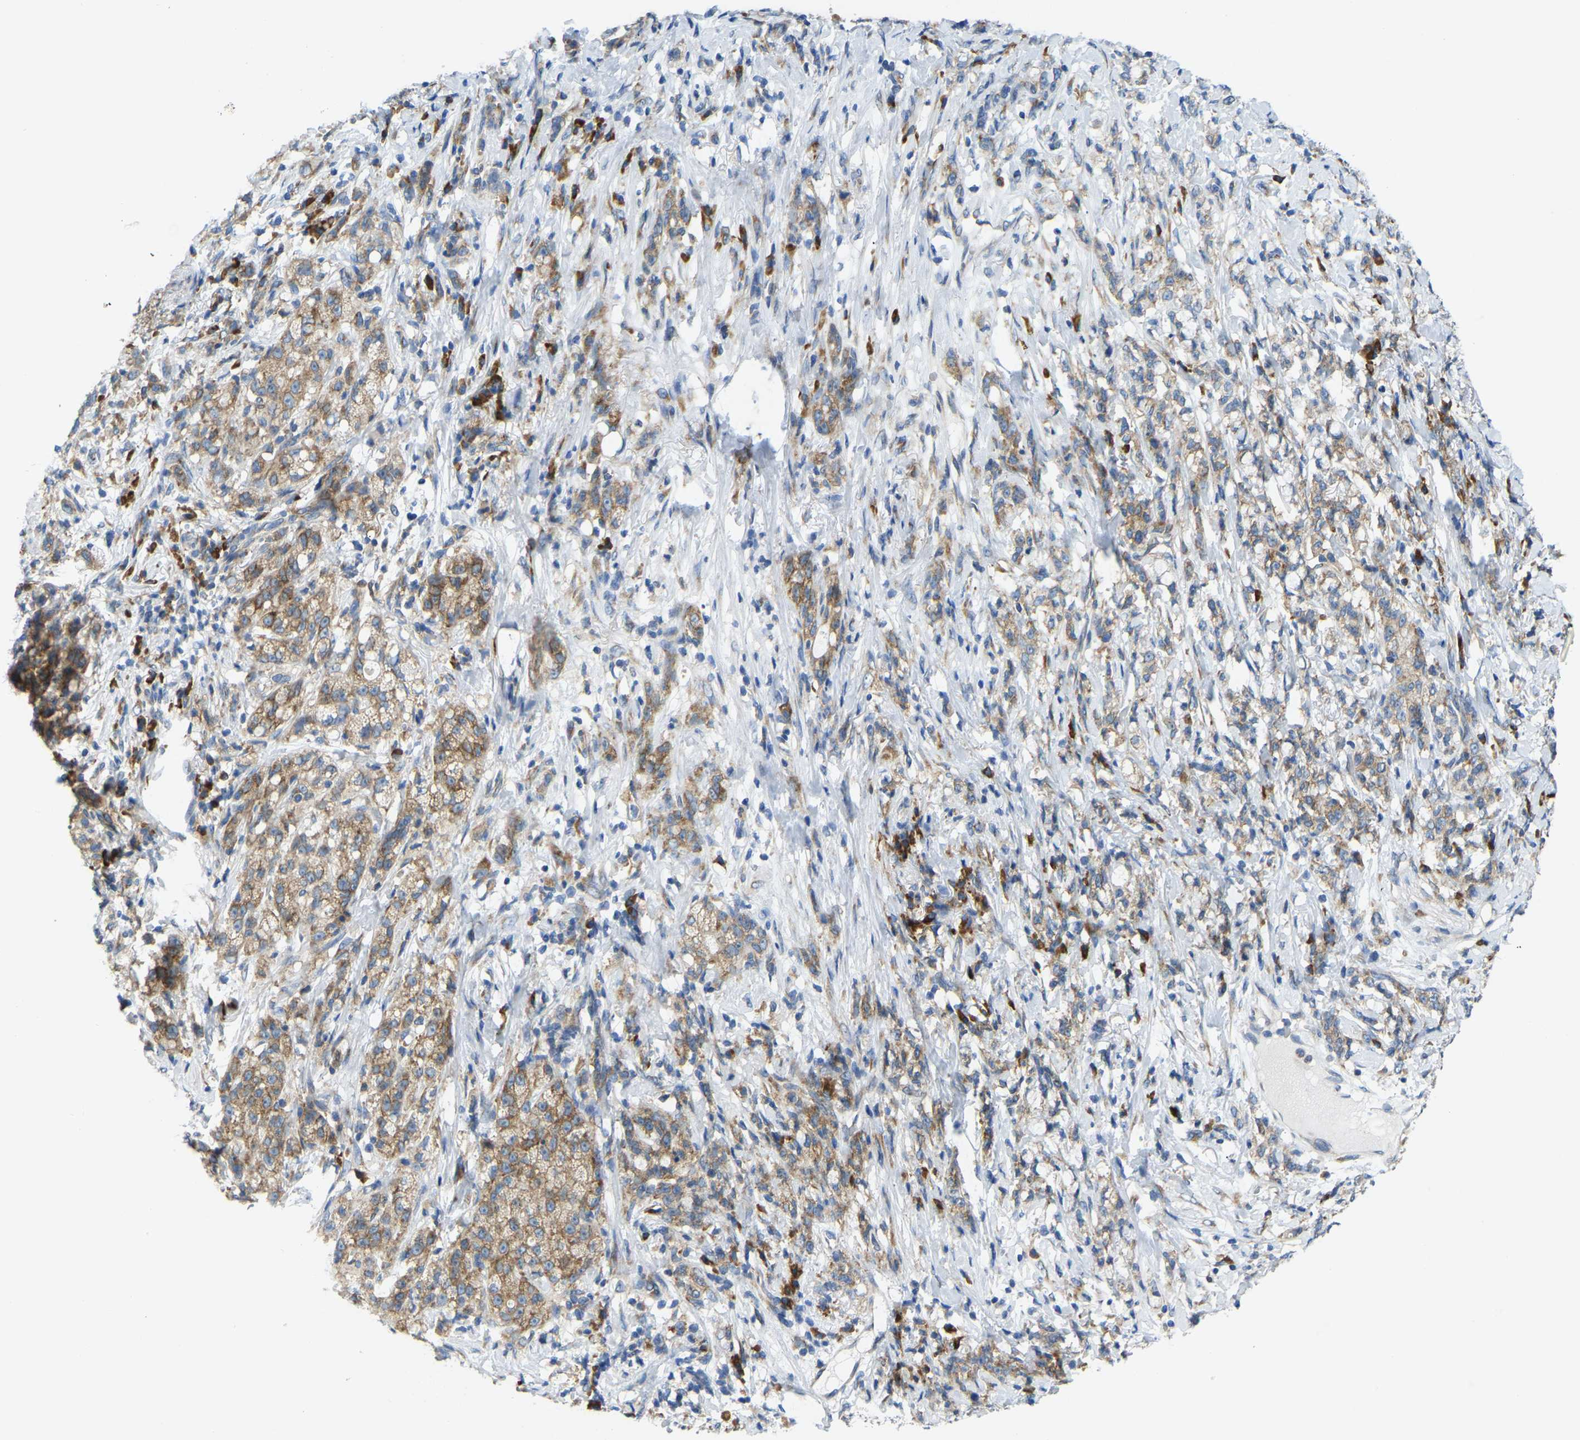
{"staining": {"intensity": "moderate", "quantity": ">75%", "location": "cytoplasmic/membranous"}, "tissue": "stomach cancer", "cell_type": "Tumor cells", "image_type": "cancer", "snomed": [{"axis": "morphology", "description": "Adenocarcinoma, NOS"}, {"axis": "topography", "description": "Stomach, lower"}], "caption": "Tumor cells reveal medium levels of moderate cytoplasmic/membranous expression in approximately >75% of cells in stomach cancer (adenocarcinoma).", "gene": "SND1", "patient": {"sex": "male", "age": 88}}